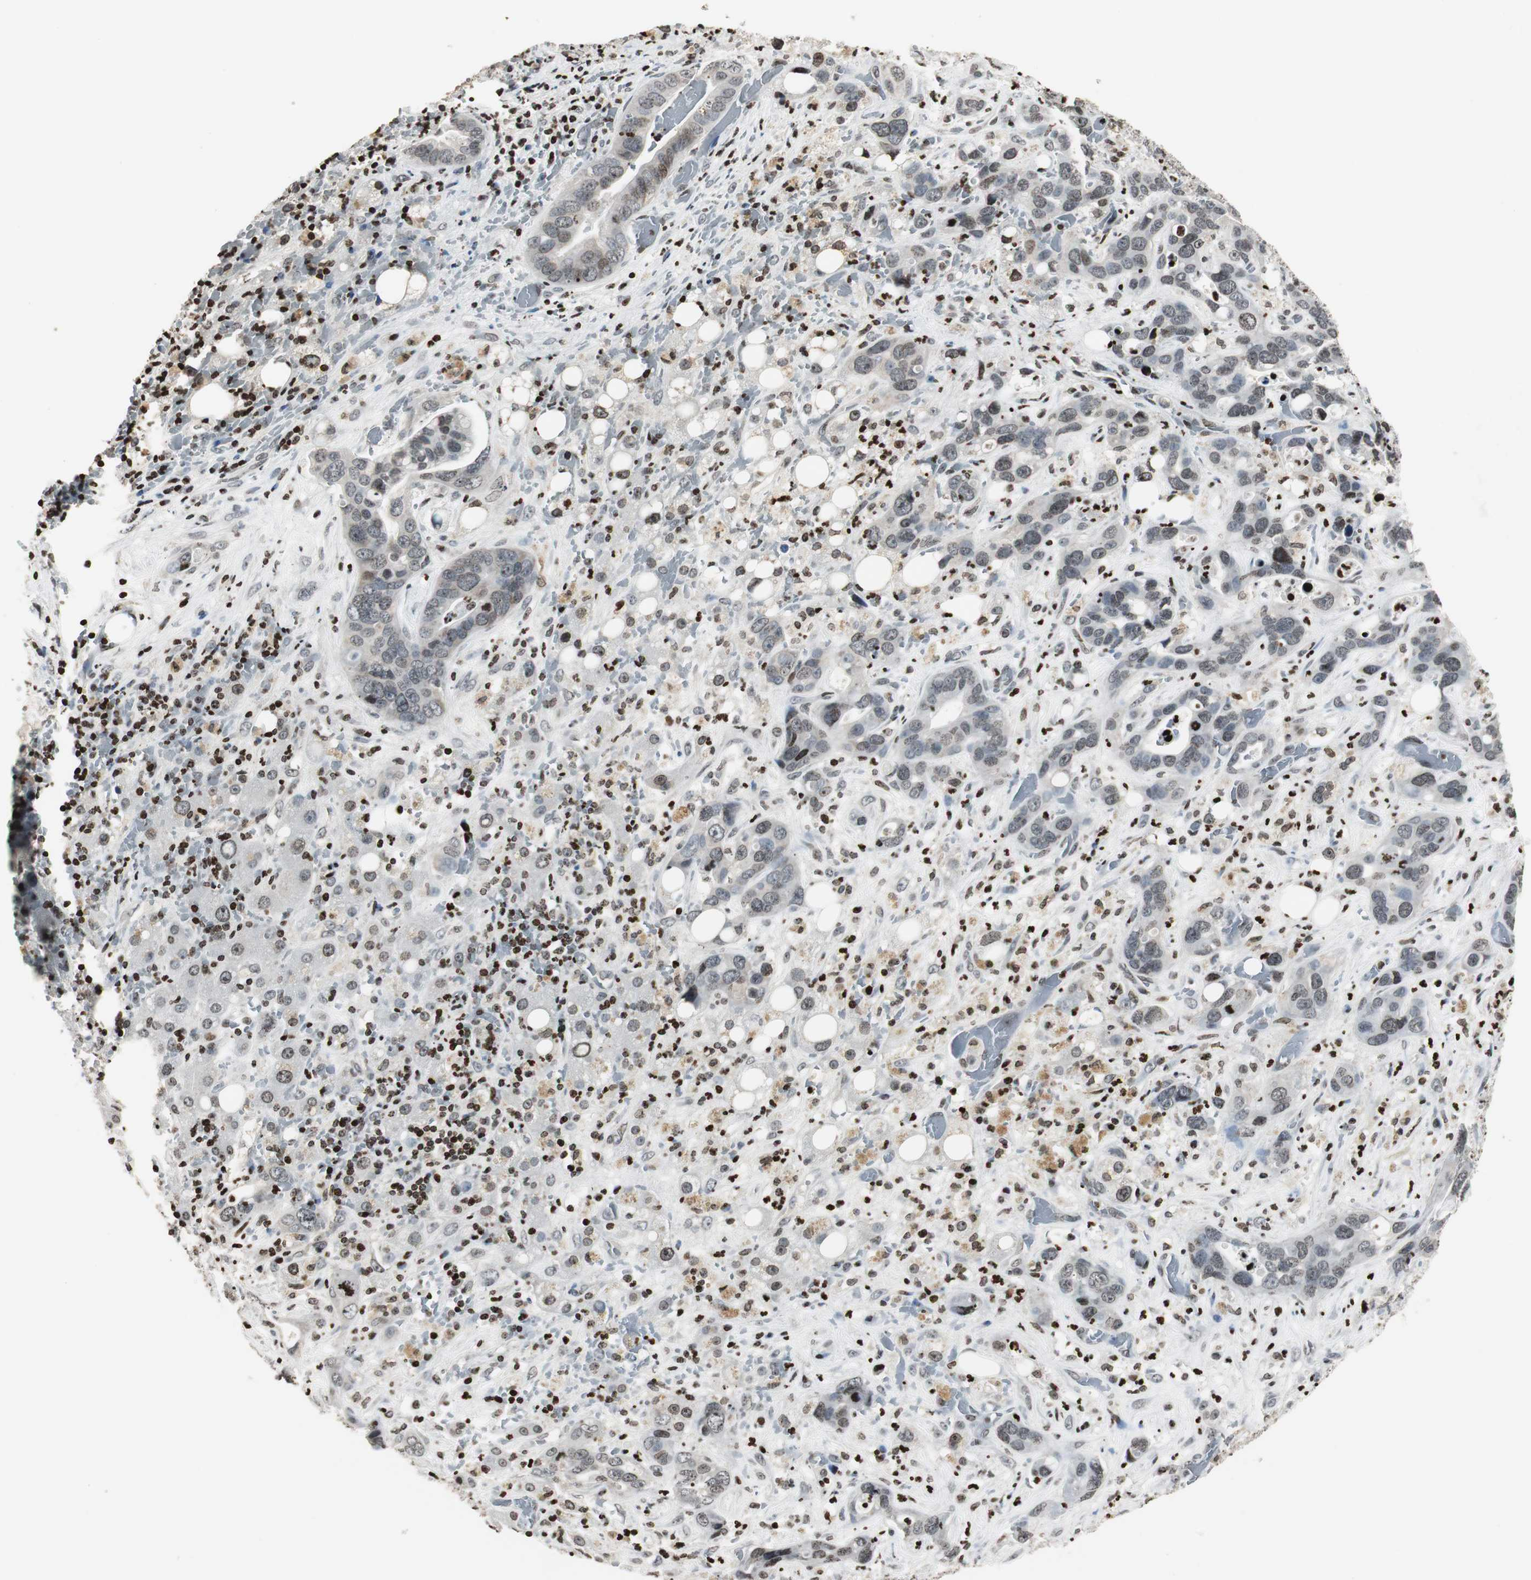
{"staining": {"intensity": "moderate", "quantity": ">75%", "location": "nuclear"}, "tissue": "liver cancer", "cell_type": "Tumor cells", "image_type": "cancer", "snomed": [{"axis": "morphology", "description": "Cholangiocarcinoma"}, {"axis": "topography", "description": "Liver"}], "caption": "The photomicrograph reveals staining of liver cholangiocarcinoma, revealing moderate nuclear protein positivity (brown color) within tumor cells.", "gene": "PAXIP1", "patient": {"sex": "female", "age": 65}}